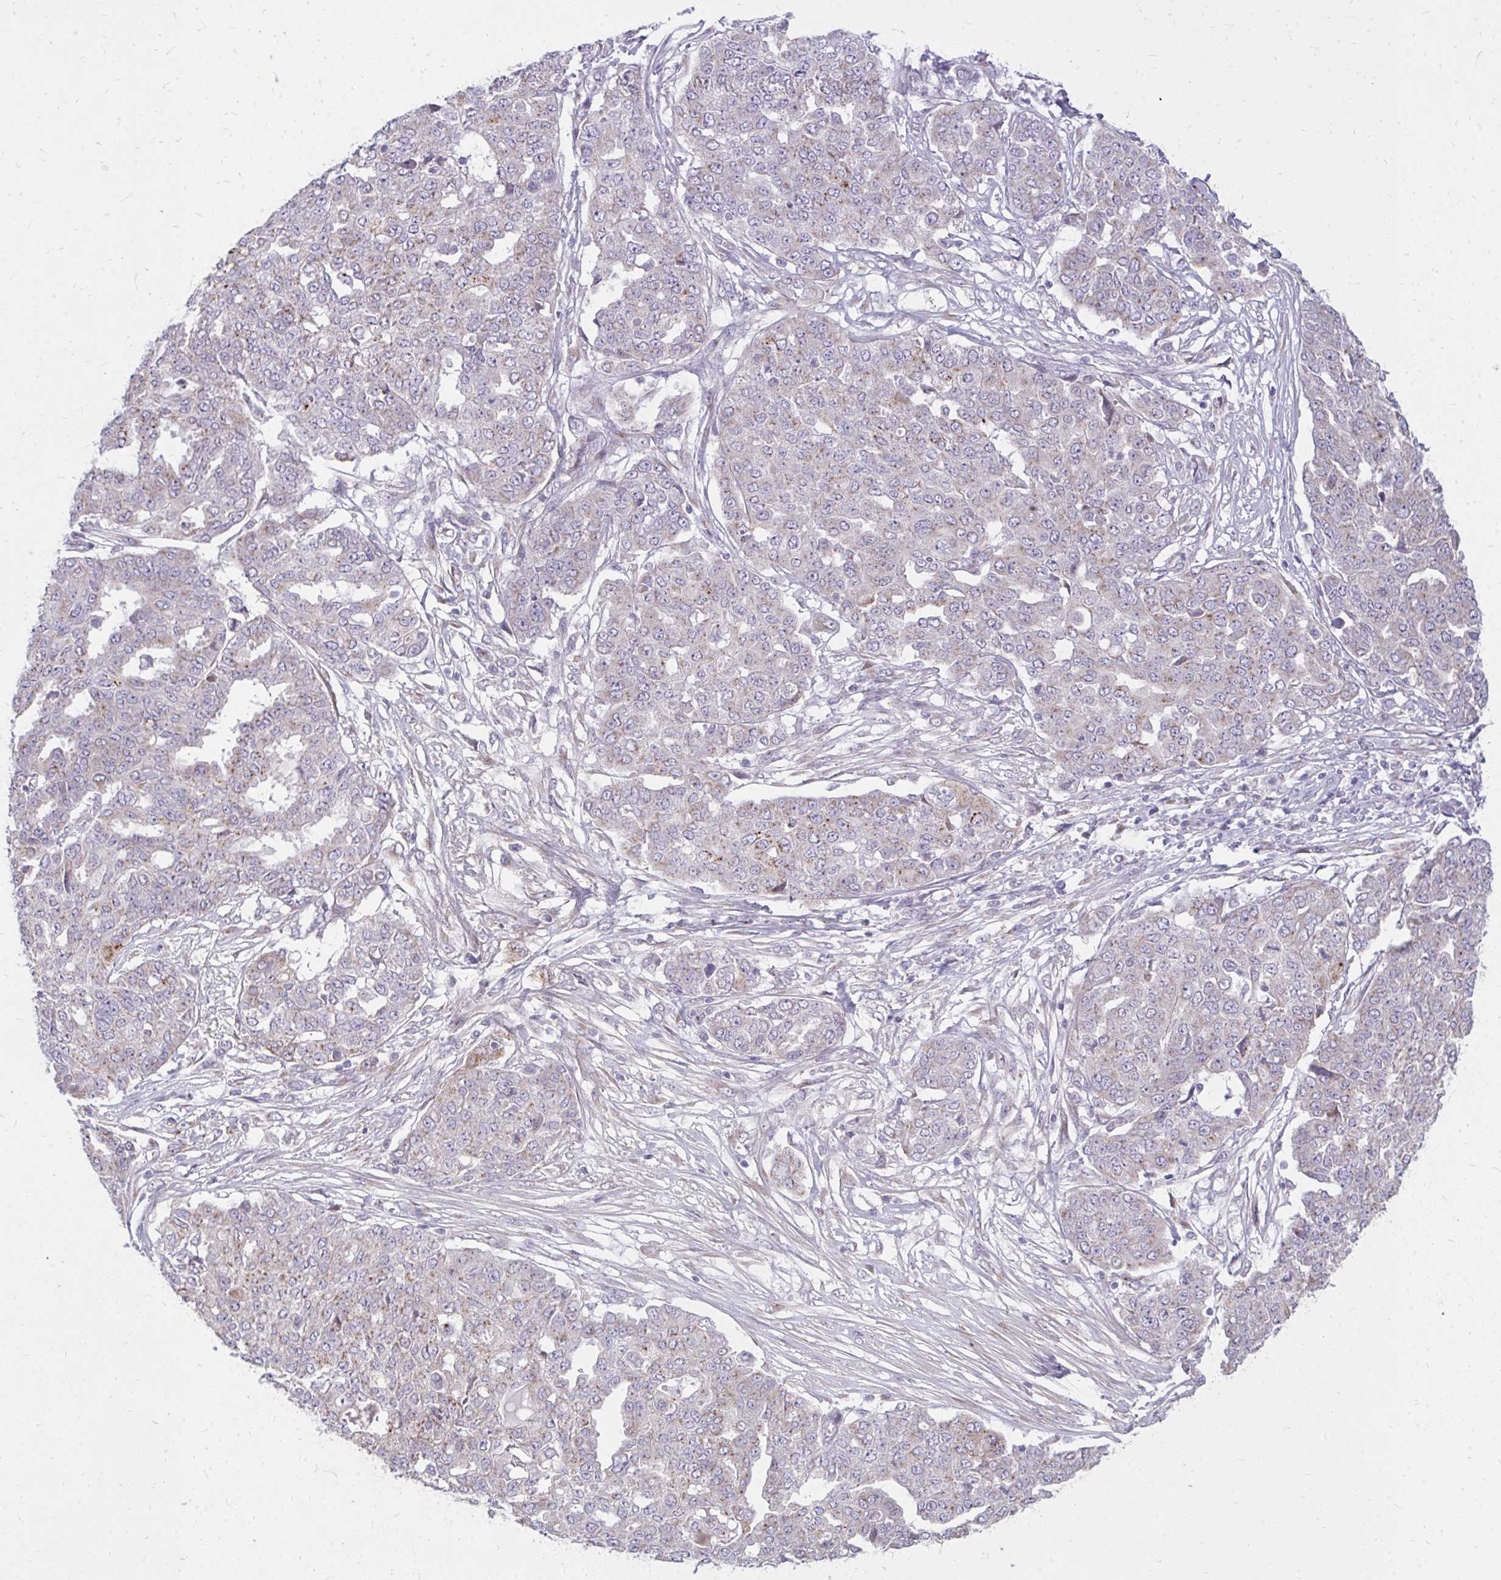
{"staining": {"intensity": "weak", "quantity": "25%-75%", "location": "cytoplasmic/membranous"}, "tissue": "ovarian cancer", "cell_type": "Tumor cells", "image_type": "cancer", "snomed": [{"axis": "morphology", "description": "Cystadenocarcinoma, serous, NOS"}, {"axis": "topography", "description": "Soft tissue"}, {"axis": "topography", "description": "Ovary"}], "caption": "Immunohistochemical staining of serous cystadenocarcinoma (ovarian) exhibits low levels of weak cytoplasmic/membranous protein positivity in approximately 25%-75% of tumor cells.", "gene": "RAB6B", "patient": {"sex": "female", "age": 57}}